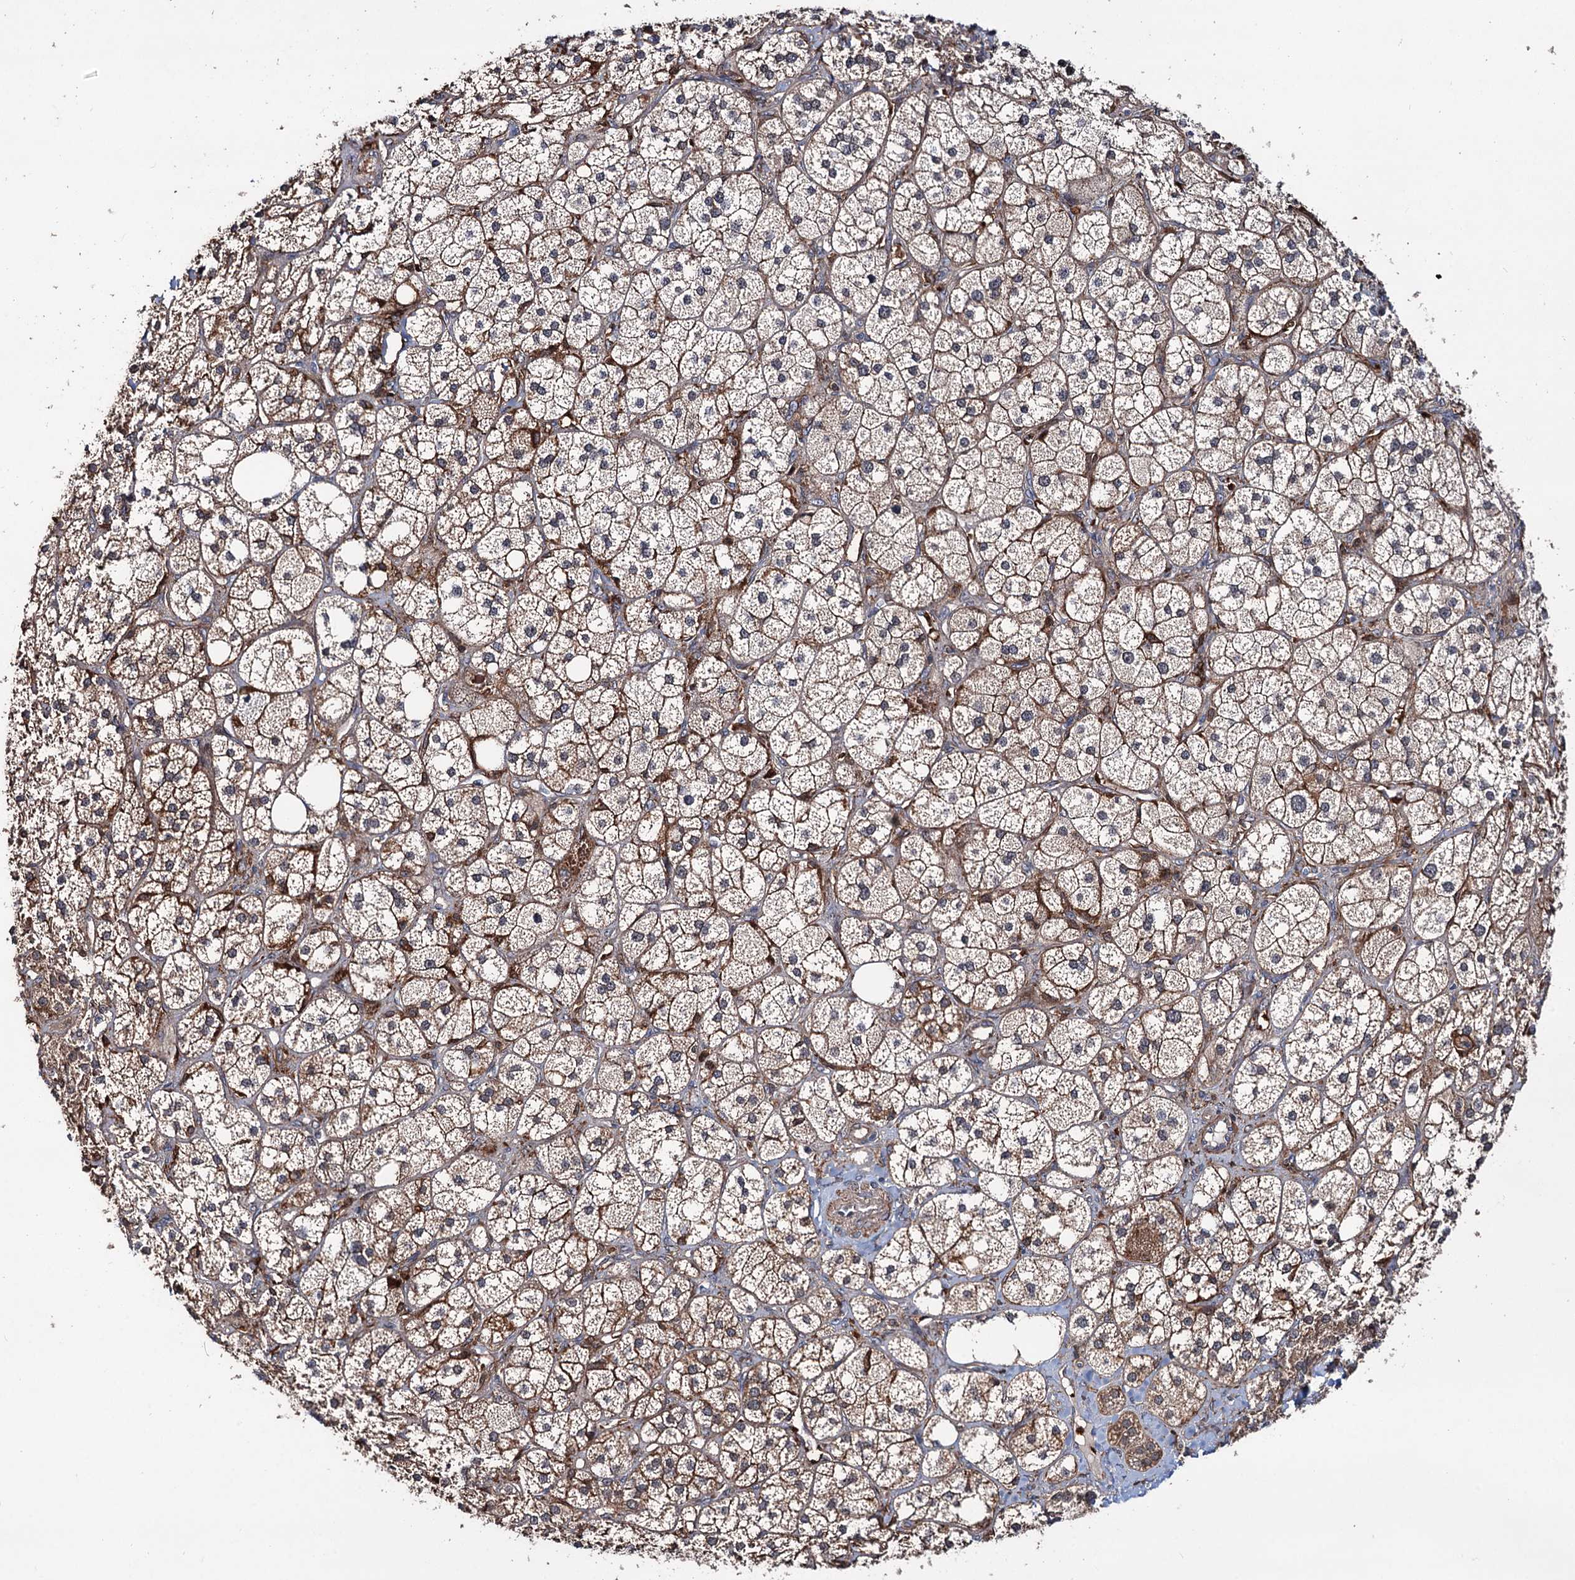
{"staining": {"intensity": "moderate", "quantity": ">75%", "location": "cytoplasmic/membranous"}, "tissue": "adrenal gland", "cell_type": "Glandular cells", "image_type": "normal", "snomed": [{"axis": "morphology", "description": "Normal tissue, NOS"}, {"axis": "topography", "description": "Adrenal gland"}], "caption": "Approximately >75% of glandular cells in benign human adrenal gland show moderate cytoplasmic/membranous protein staining as visualized by brown immunohistochemical staining.", "gene": "GRIP1", "patient": {"sex": "male", "age": 61}}